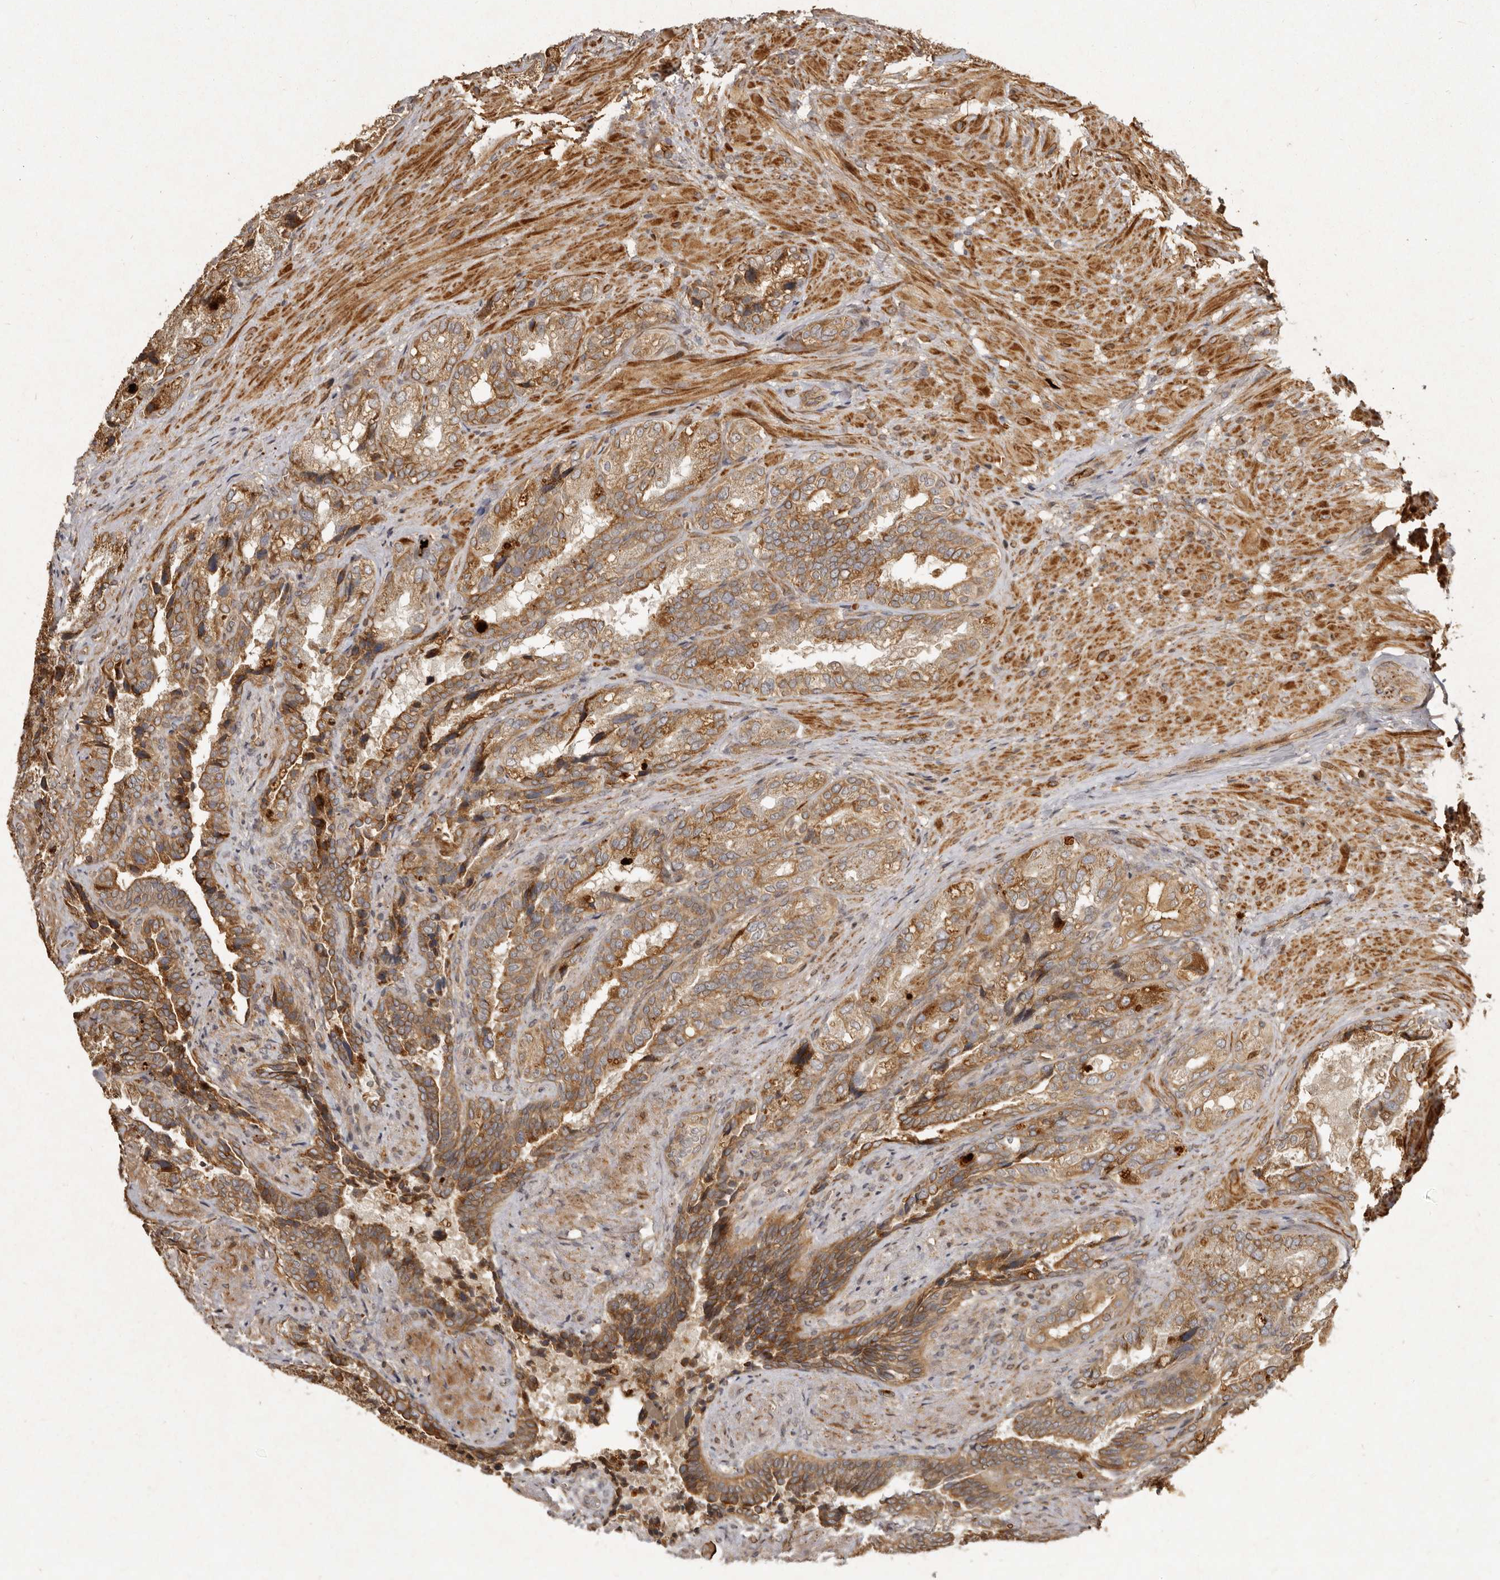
{"staining": {"intensity": "moderate", "quantity": ">75%", "location": "cytoplasmic/membranous"}, "tissue": "seminal vesicle", "cell_type": "Glandular cells", "image_type": "normal", "snomed": [{"axis": "morphology", "description": "Normal tissue, NOS"}, {"axis": "topography", "description": "Seminal veicle"}, {"axis": "topography", "description": "Peripheral nerve tissue"}], "caption": "Immunohistochemistry (IHC) of unremarkable seminal vesicle demonstrates medium levels of moderate cytoplasmic/membranous staining in approximately >75% of glandular cells.", "gene": "SEMA3A", "patient": {"sex": "male", "age": 63}}